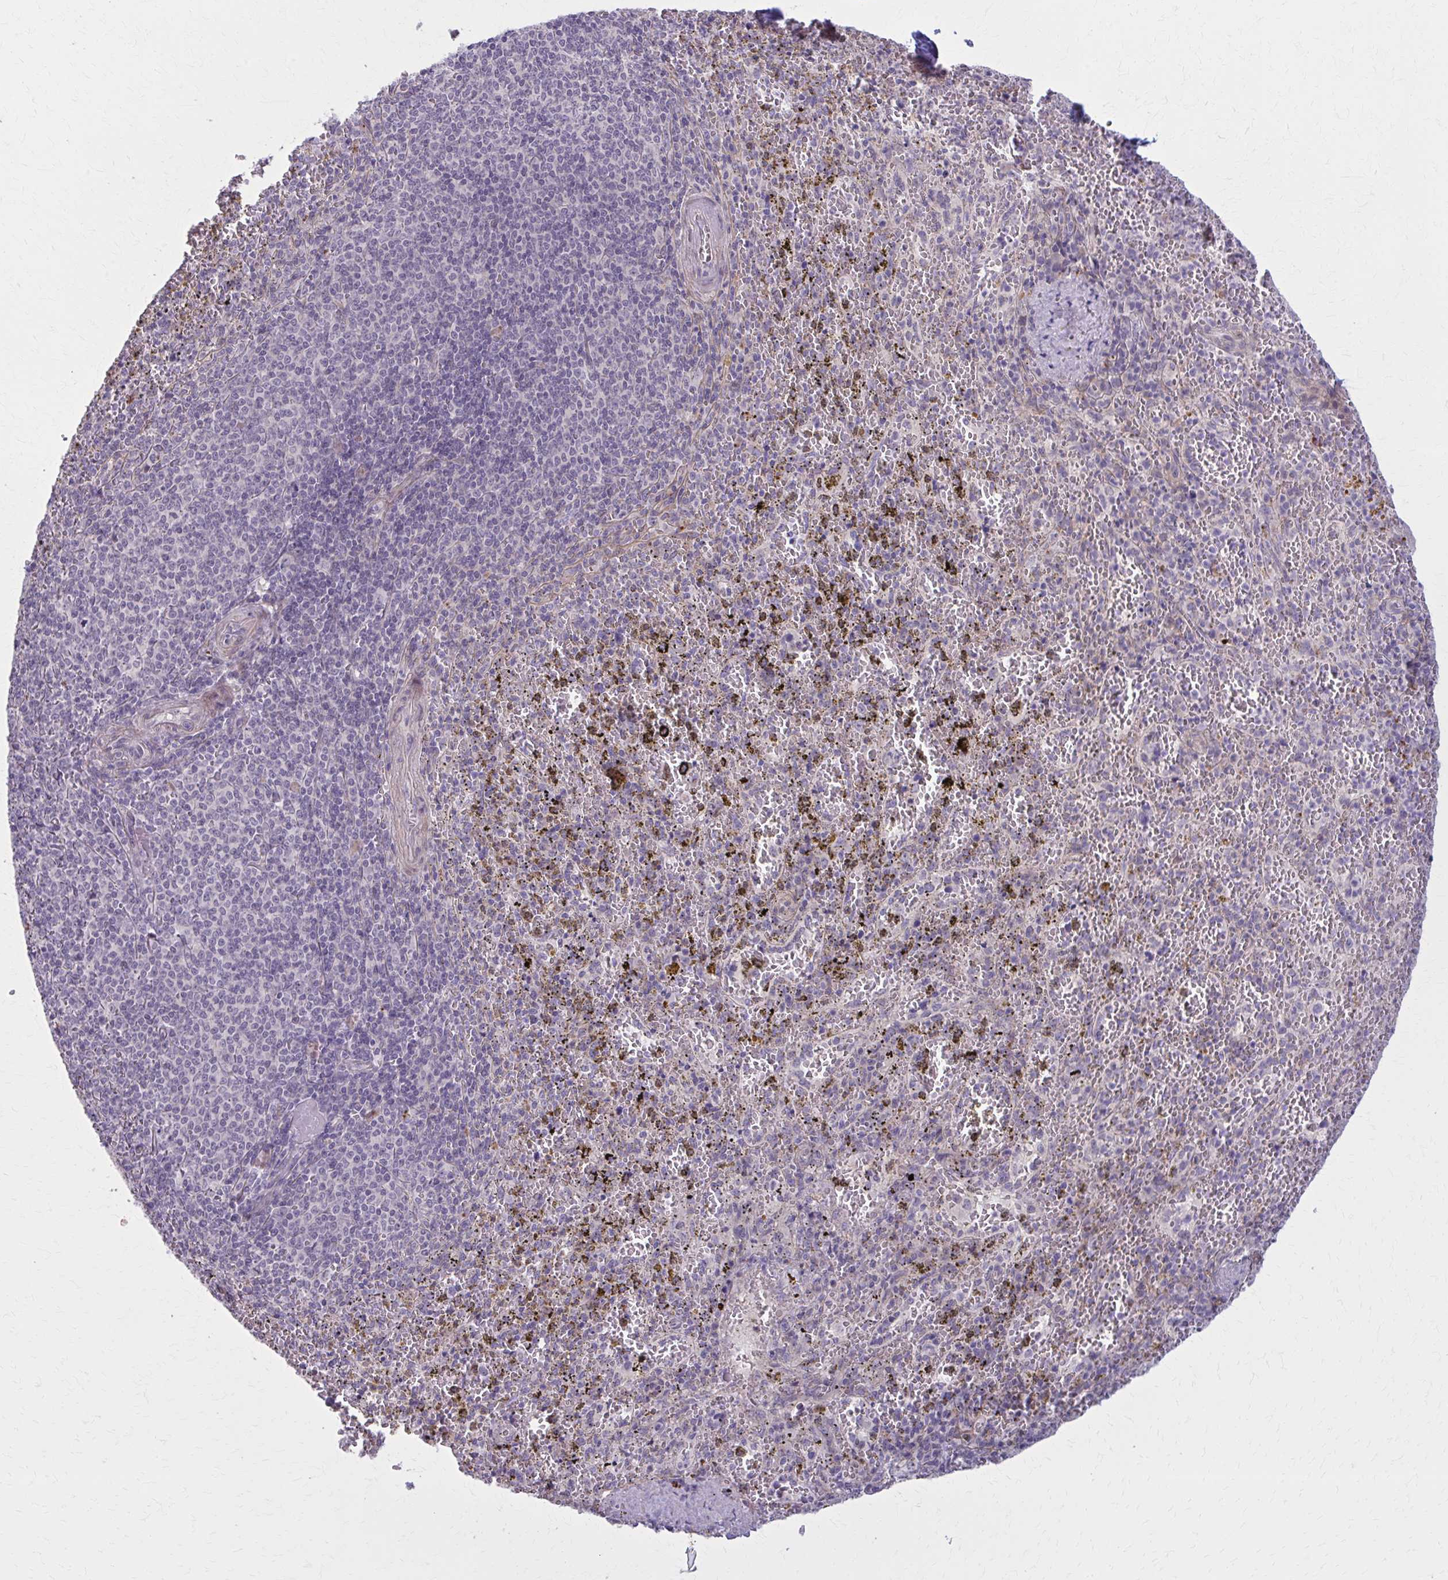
{"staining": {"intensity": "negative", "quantity": "none", "location": "none"}, "tissue": "spleen", "cell_type": "Cells in red pulp", "image_type": "normal", "snomed": [{"axis": "morphology", "description": "Normal tissue, NOS"}, {"axis": "topography", "description": "Spleen"}], "caption": "A high-resolution histopathology image shows immunohistochemistry (IHC) staining of unremarkable spleen, which reveals no significant expression in cells in red pulp.", "gene": "NUMBL", "patient": {"sex": "female", "age": 50}}